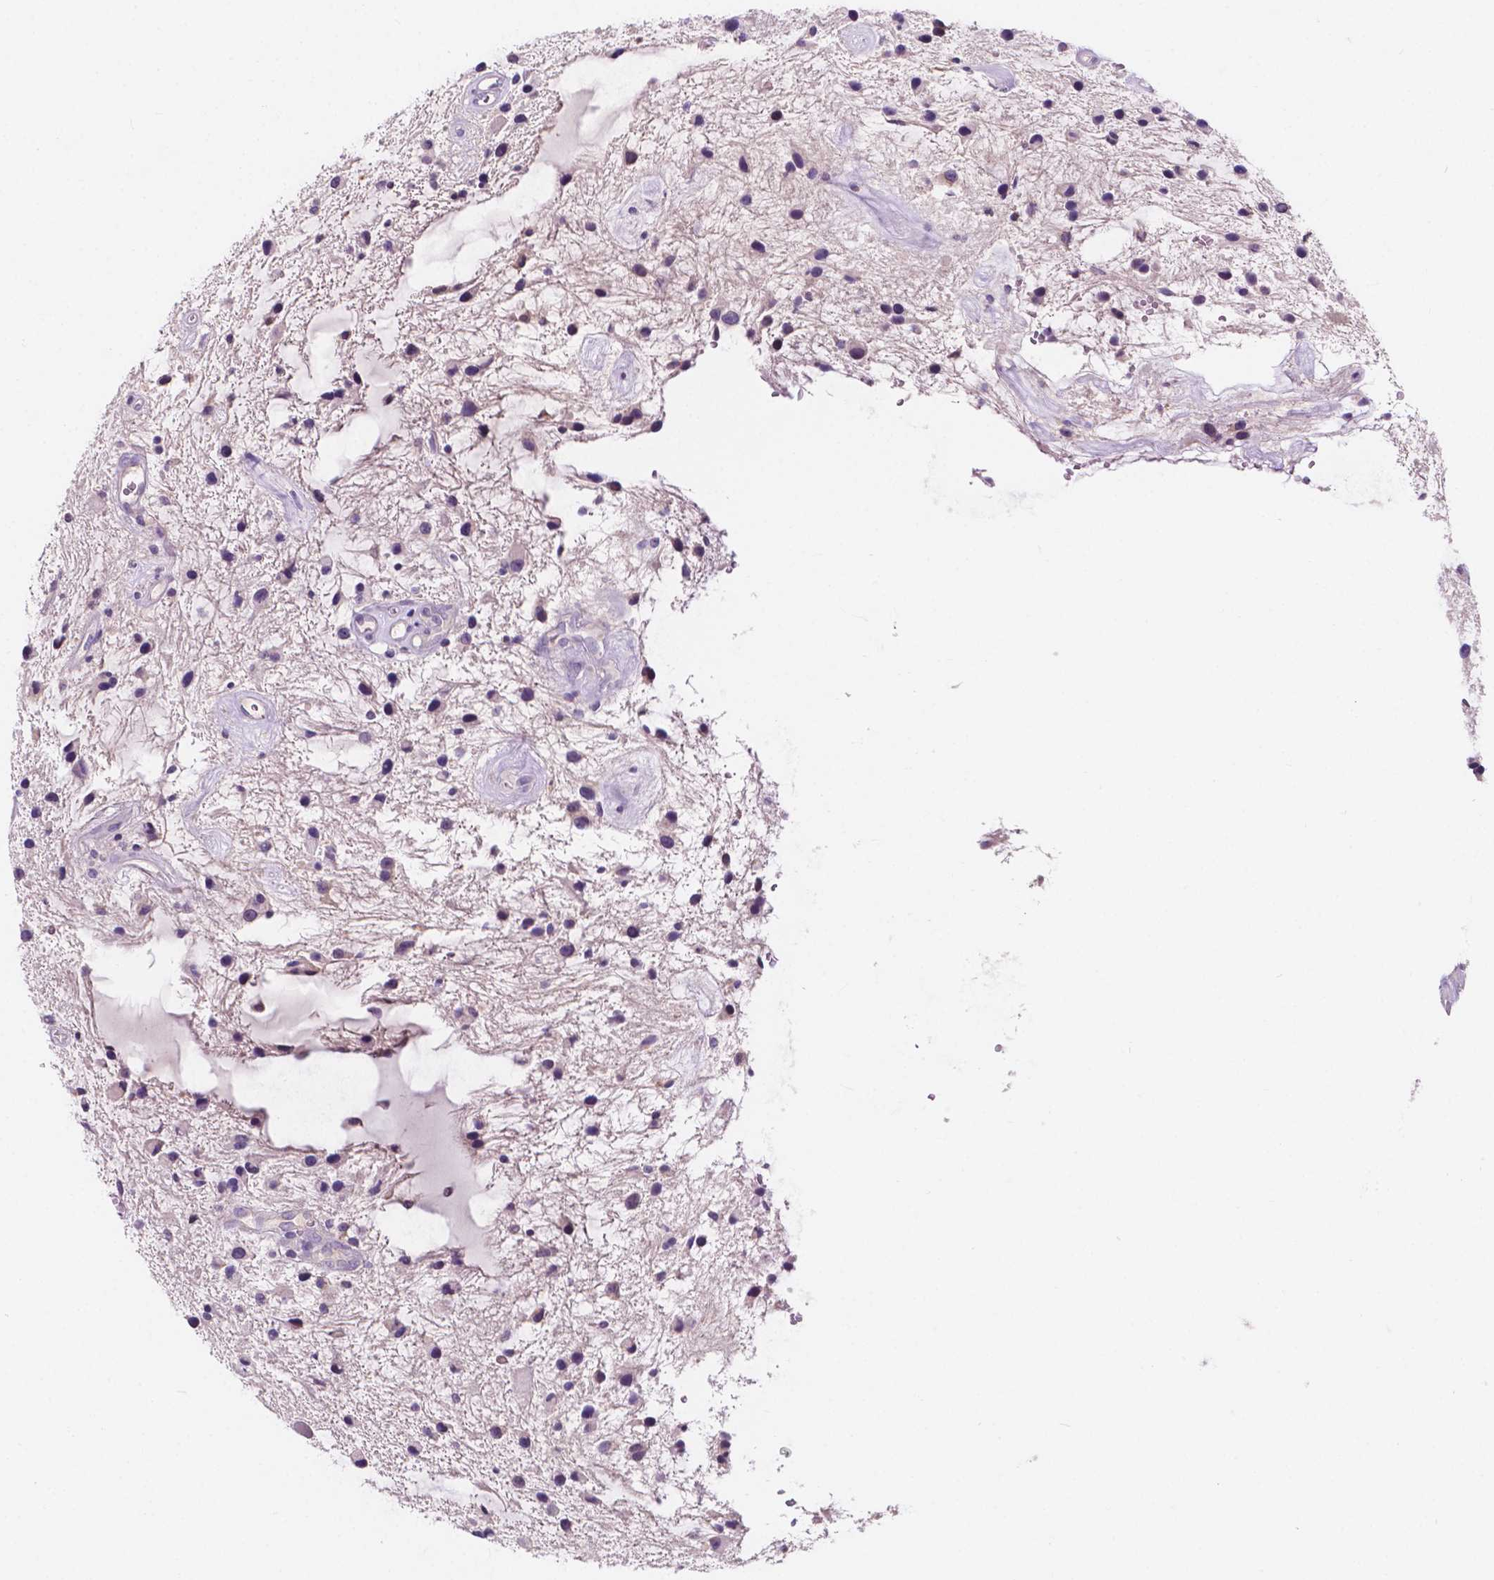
{"staining": {"intensity": "negative", "quantity": "none", "location": "none"}, "tissue": "glioma", "cell_type": "Tumor cells", "image_type": "cancer", "snomed": [{"axis": "morphology", "description": "Glioma, malignant, Low grade"}, {"axis": "topography", "description": "Cerebellum"}], "caption": "Immunohistochemistry micrograph of neoplastic tissue: human malignant glioma (low-grade) stained with DAB (3,3'-diaminobenzidine) reveals no significant protein positivity in tumor cells.", "gene": "IREB2", "patient": {"sex": "female", "age": 14}}